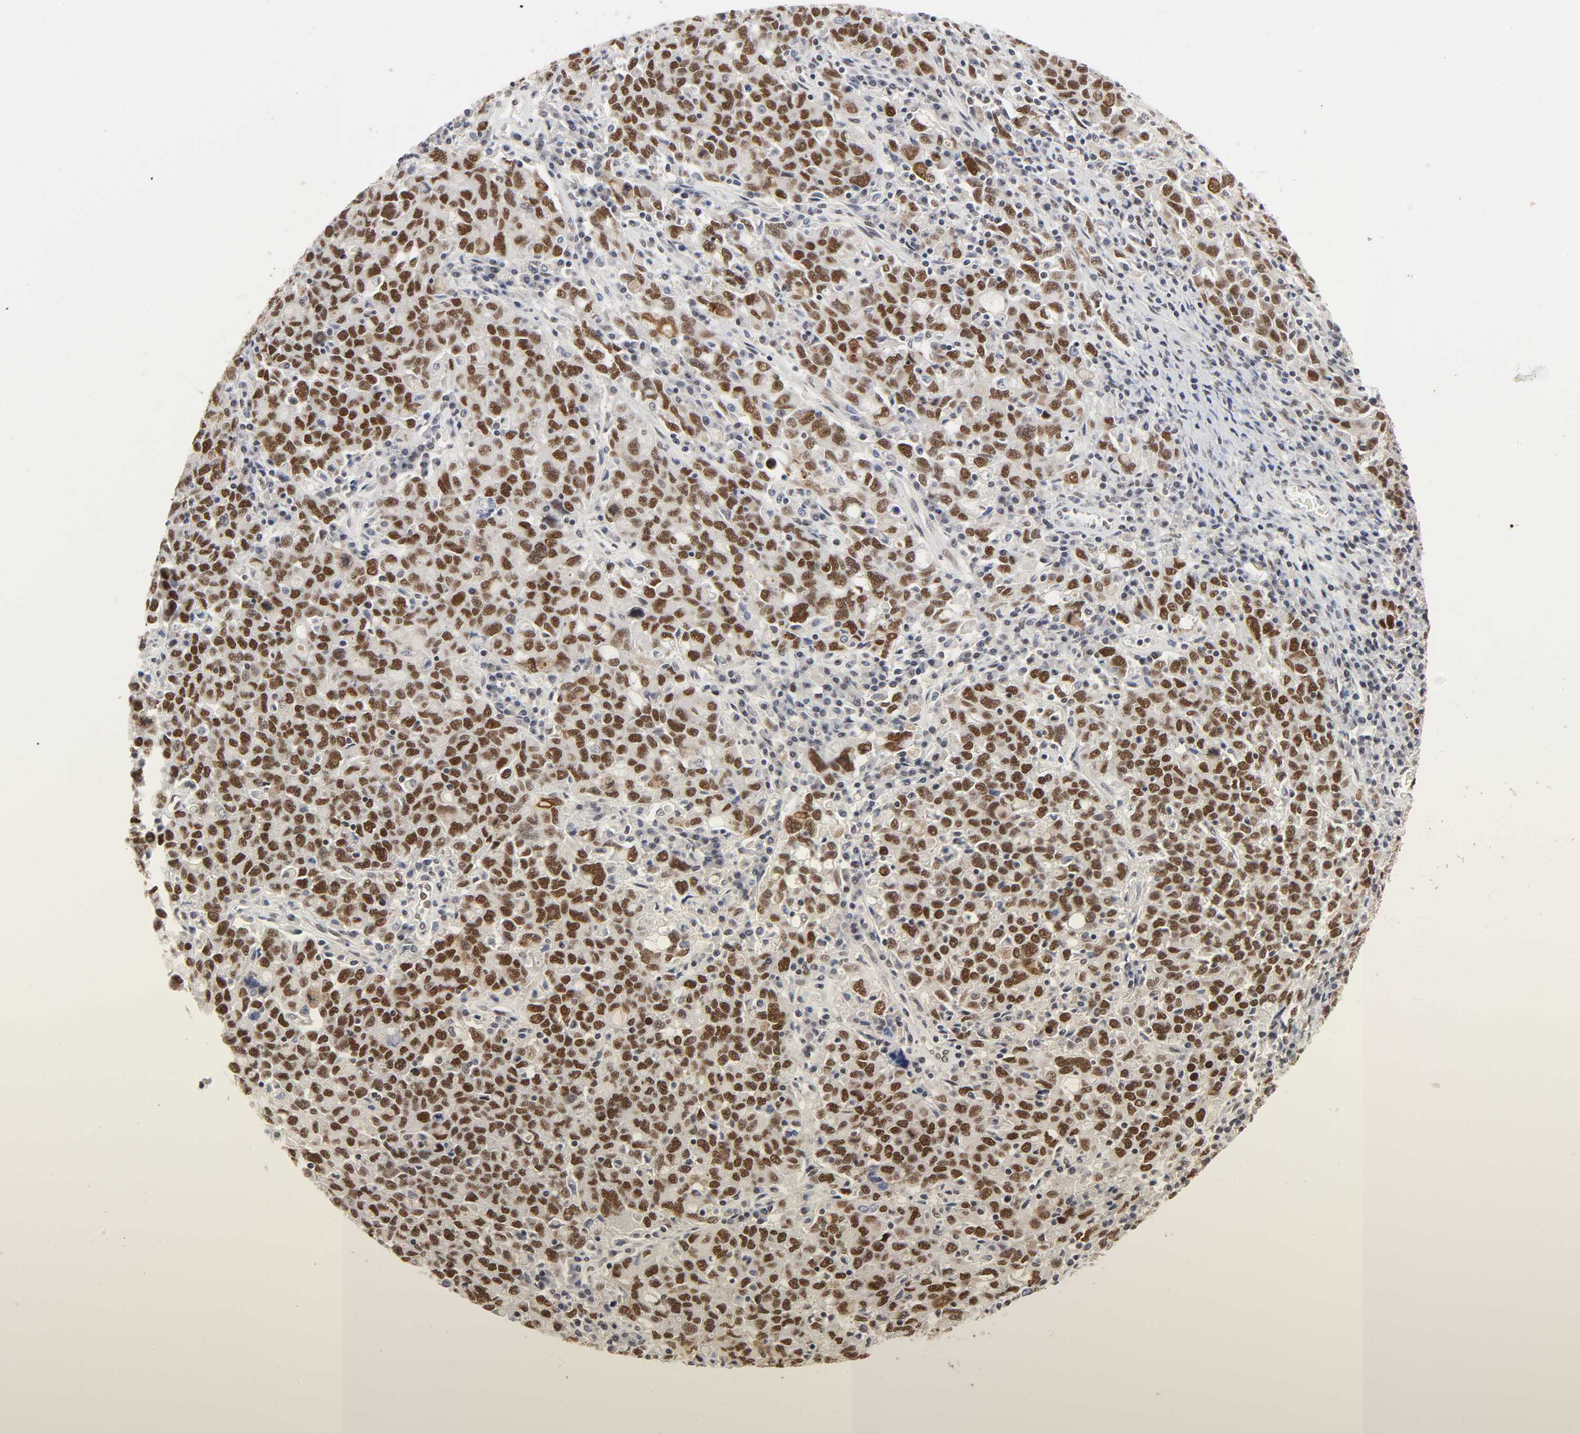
{"staining": {"intensity": "strong", "quantity": ">75%", "location": "nuclear"}, "tissue": "ovarian cancer", "cell_type": "Tumor cells", "image_type": "cancer", "snomed": [{"axis": "morphology", "description": "Carcinoma, endometroid"}, {"axis": "topography", "description": "Ovary"}], "caption": "Tumor cells reveal high levels of strong nuclear positivity in approximately >75% of cells in human ovarian cancer (endometroid carcinoma).", "gene": "TRIM33", "patient": {"sex": "female", "age": 62}}